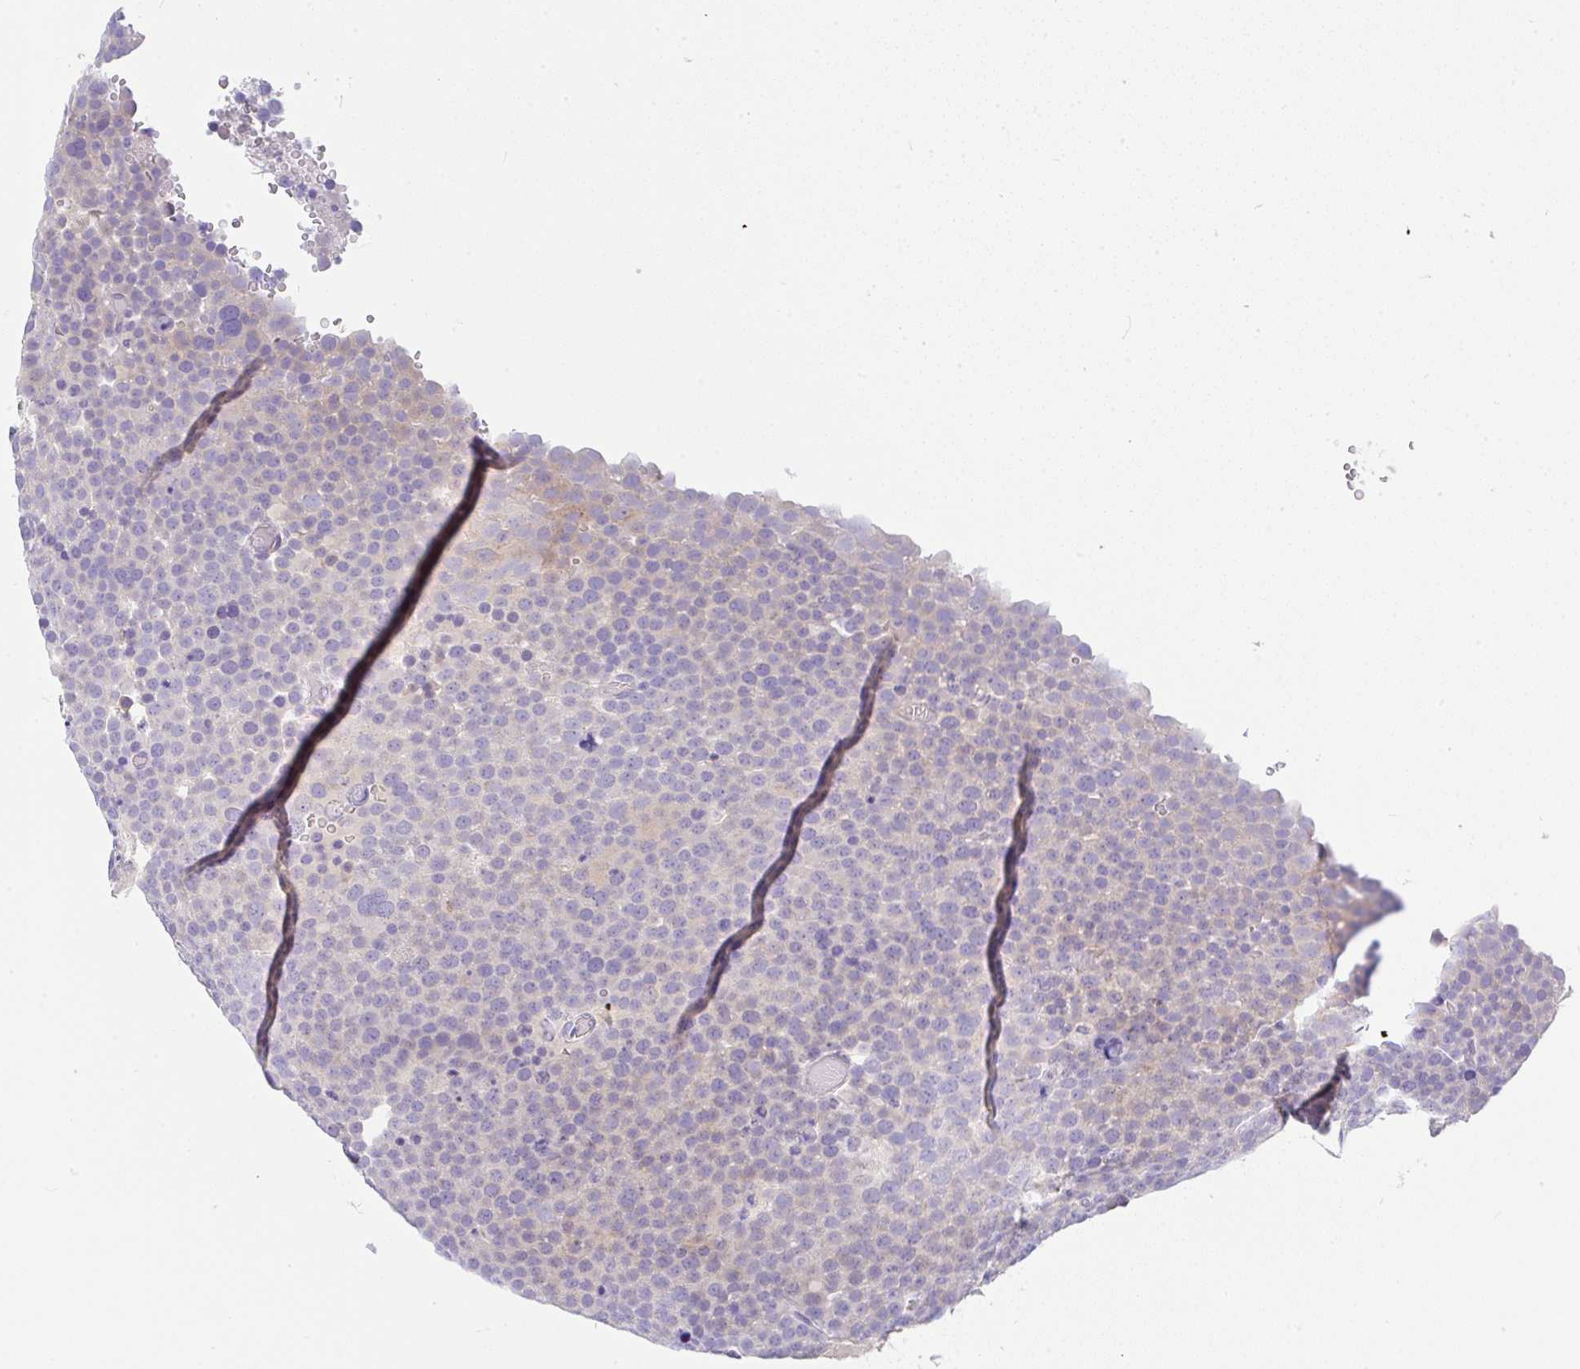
{"staining": {"intensity": "negative", "quantity": "none", "location": "none"}, "tissue": "testis cancer", "cell_type": "Tumor cells", "image_type": "cancer", "snomed": [{"axis": "morphology", "description": "Seminoma, NOS"}, {"axis": "topography", "description": "Testis"}], "caption": "Testis cancer was stained to show a protein in brown. There is no significant positivity in tumor cells.", "gene": "SERPINE3", "patient": {"sex": "male", "age": 71}}